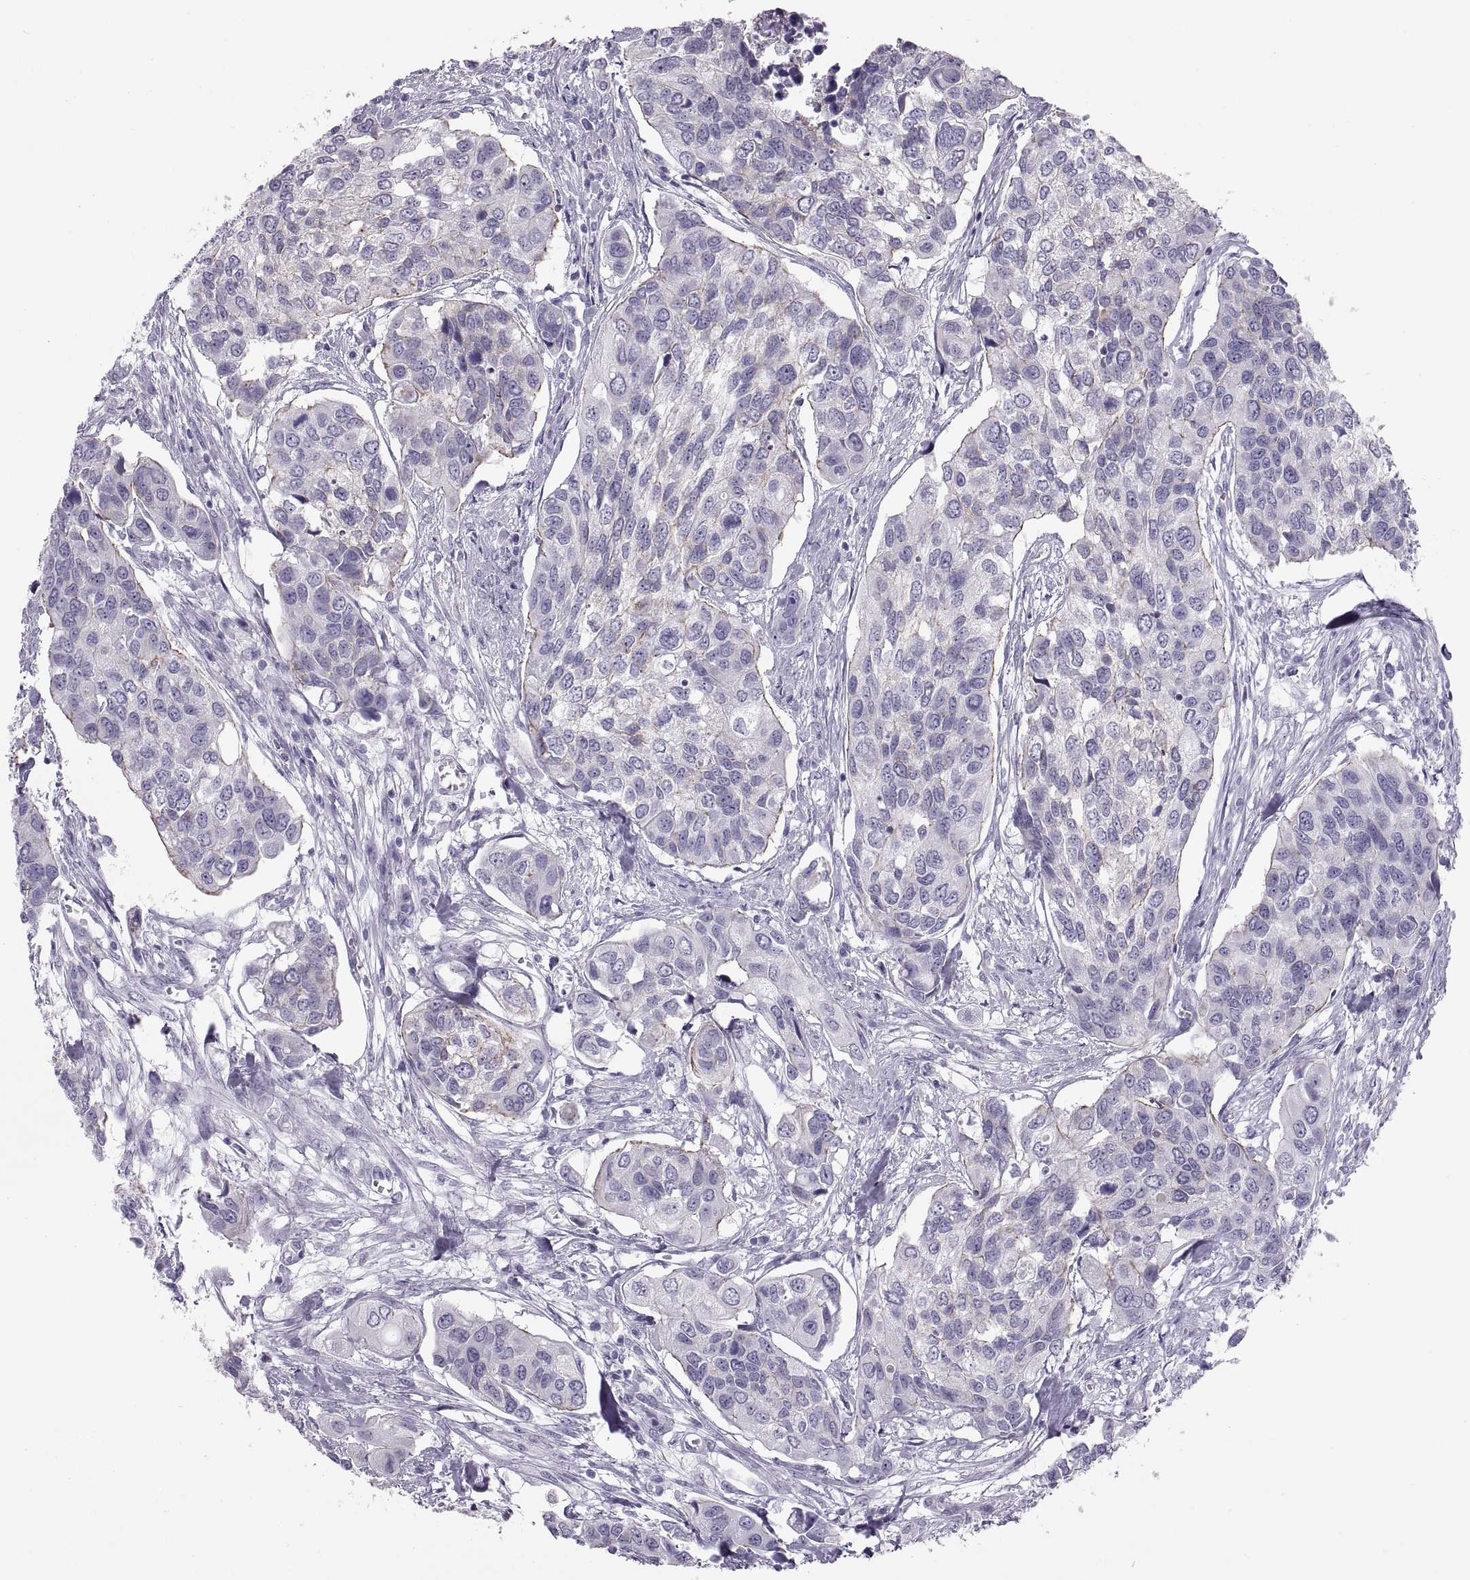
{"staining": {"intensity": "negative", "quantity": "none", "location": "none"}, "tissue": "urothelial cancer", "cell_type": "Tumor cells", "image_type": "cancer", "snomed": [{"axis": "morphology", "description": "Urothelial carcinoma, High grade"}, {"axis": "topography", "description": "Urinary bladder"}], "caption": "High magnification brightfield microscopy of urothelial carcinoma (high-grade) stained with DAB (brown) and counterstained with hematoxylin (blue): tumor cells show no significant staining. (DAB IHC with hematoxylin counter stain).", "gene": "QRICH2", "patient": {"sex": "male", "age": 60}}